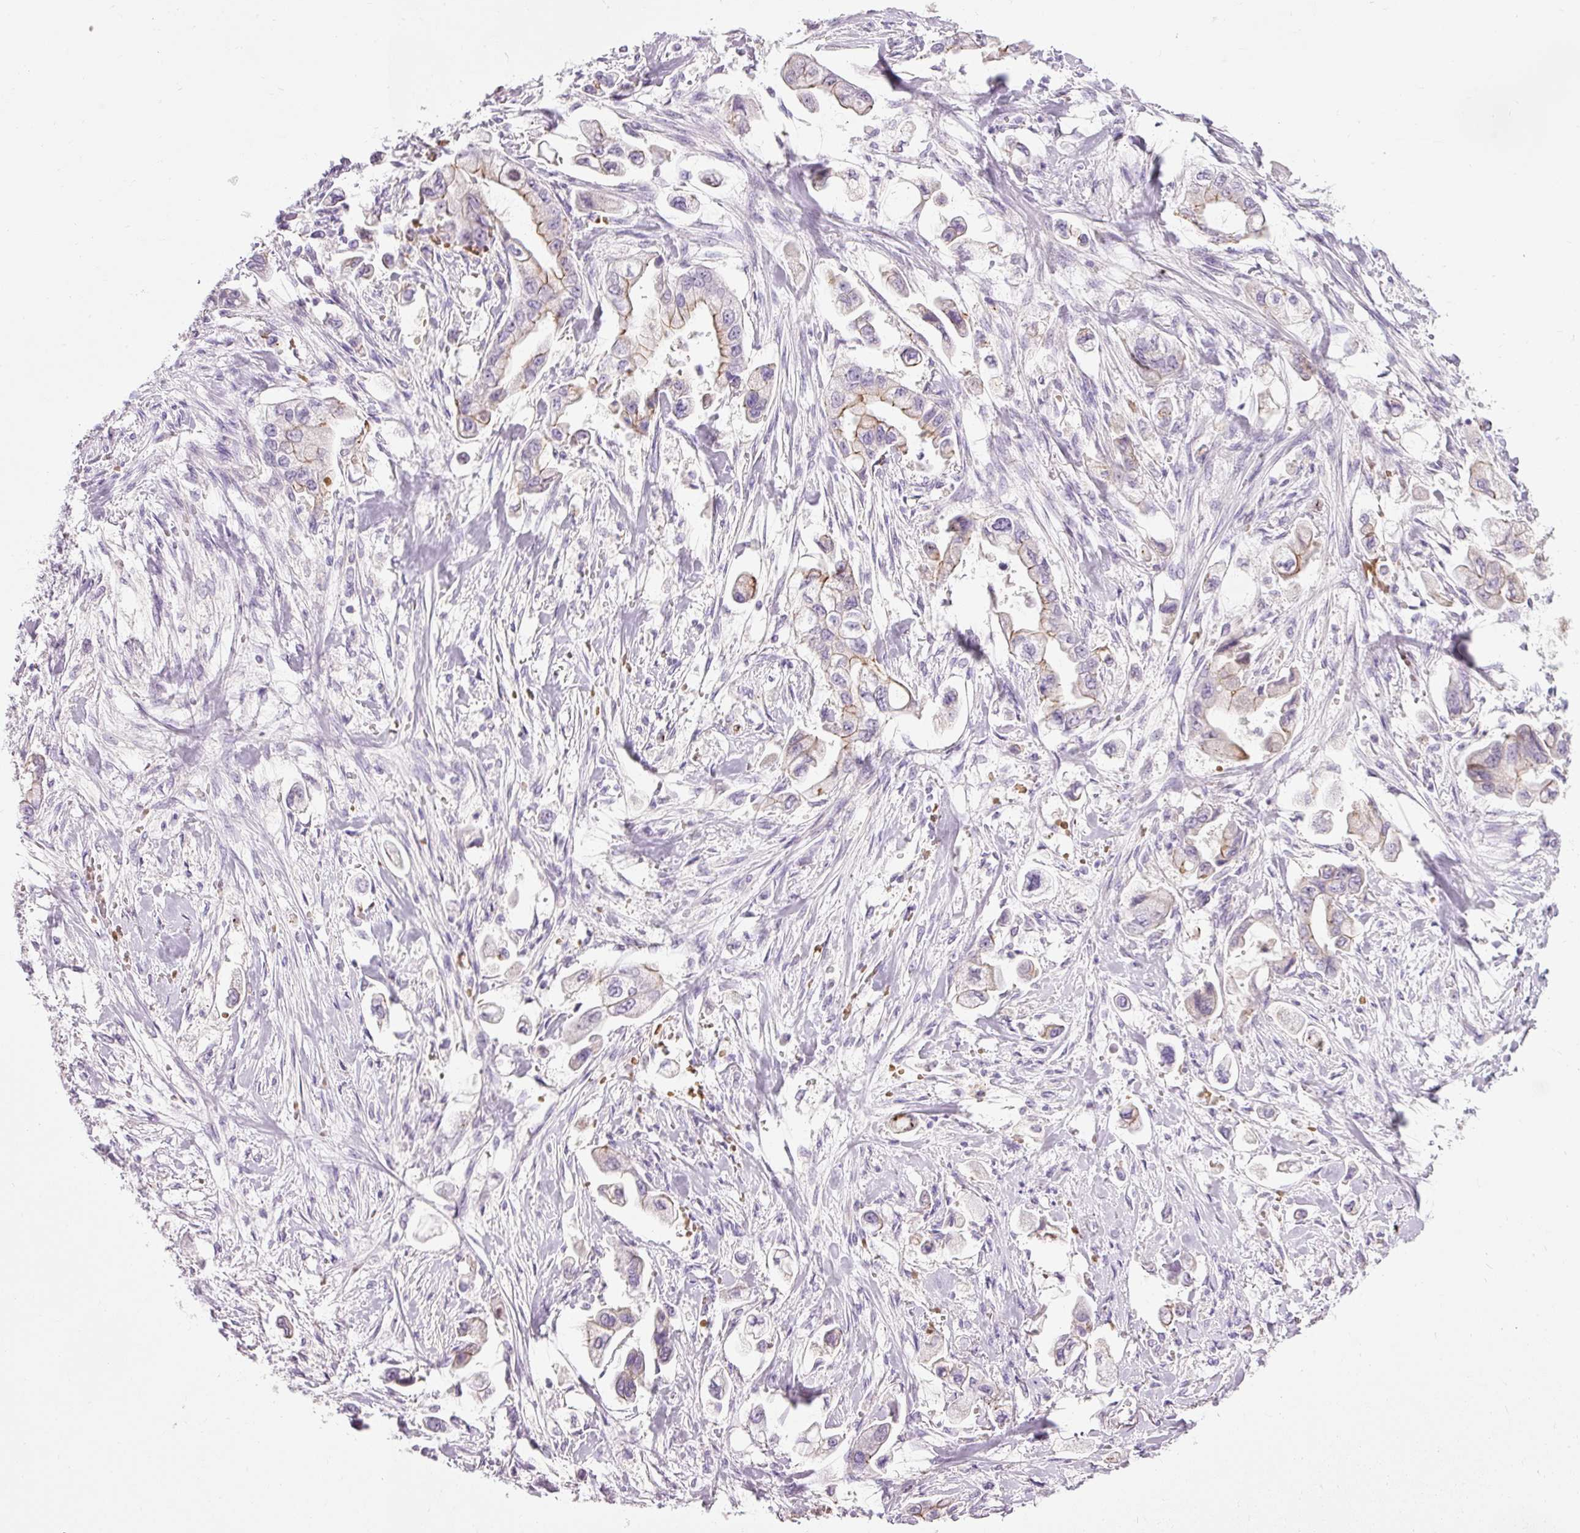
{"staining": {"intensity": "weak", "quantity": "<25%", "location": "cytoplasmic/membranous"}, "tissue": "stomach cancer", "cell_type": "Tumor cells", "image_type": "cancer", "snomed": [{"axis": "morphology", "description": "Adenocarcinoma, NOS"}, {"axis": "topography", "description": "Stomach"}], "caption": "Histopathology image shows no significant protein expression in tumor cells of stomach cancer.", "gene": "DHRS11", "patient": {"sex": "male", "age": 62}}